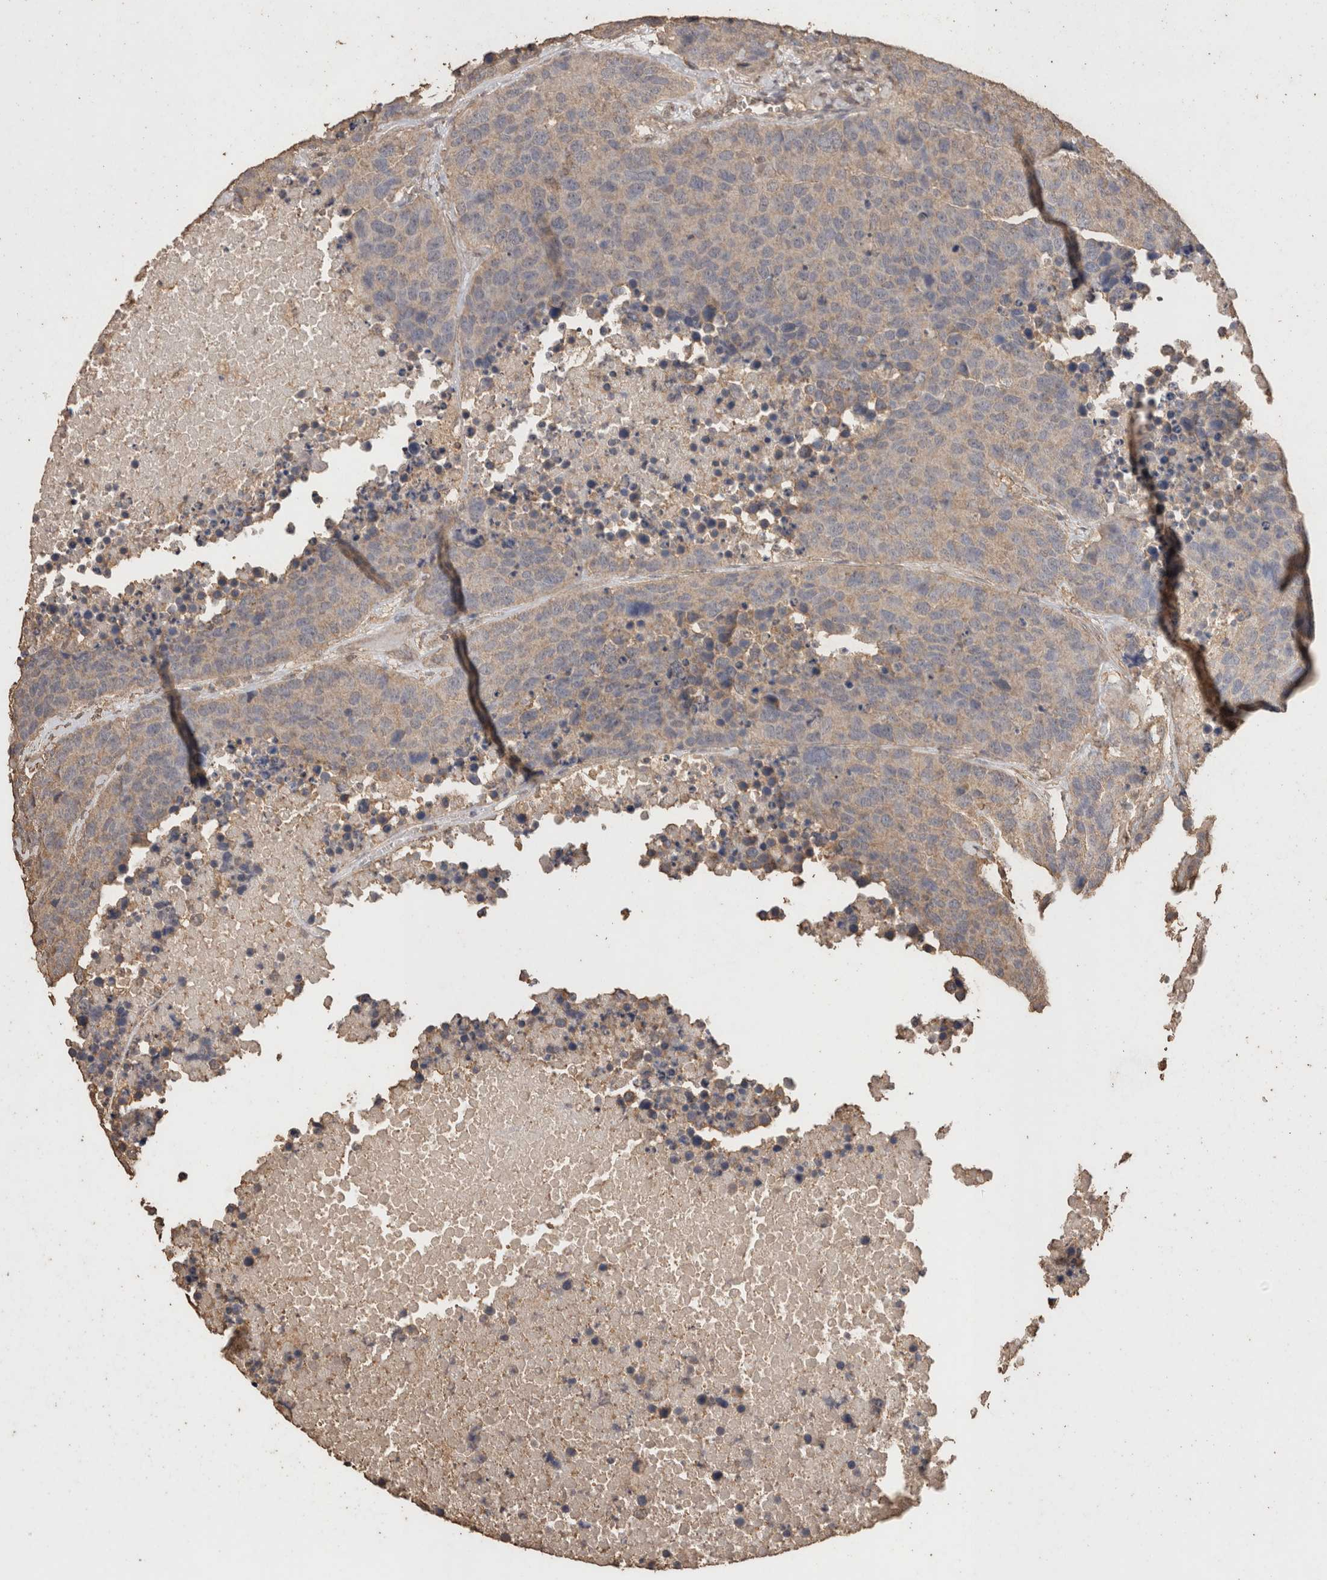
{"staining": {"intensity": "weak", "quantity": "<25%", "location": "cytoplasmic/membranous"}, "tissue": "carcinoid", "cell_type": "Tumor cells", "image_type": "cancer", "snomed": [{"axis": "morphology", "description": "Carcinoid, malignant, NOS"}, {"axis": "topography", "description": "Lung"}], "caption": "The histopathology image exhibits no staining of tumor cells in carcinoid.", "gene": "CX3CL1", "patient": {"sex": "male", "age": 60}}